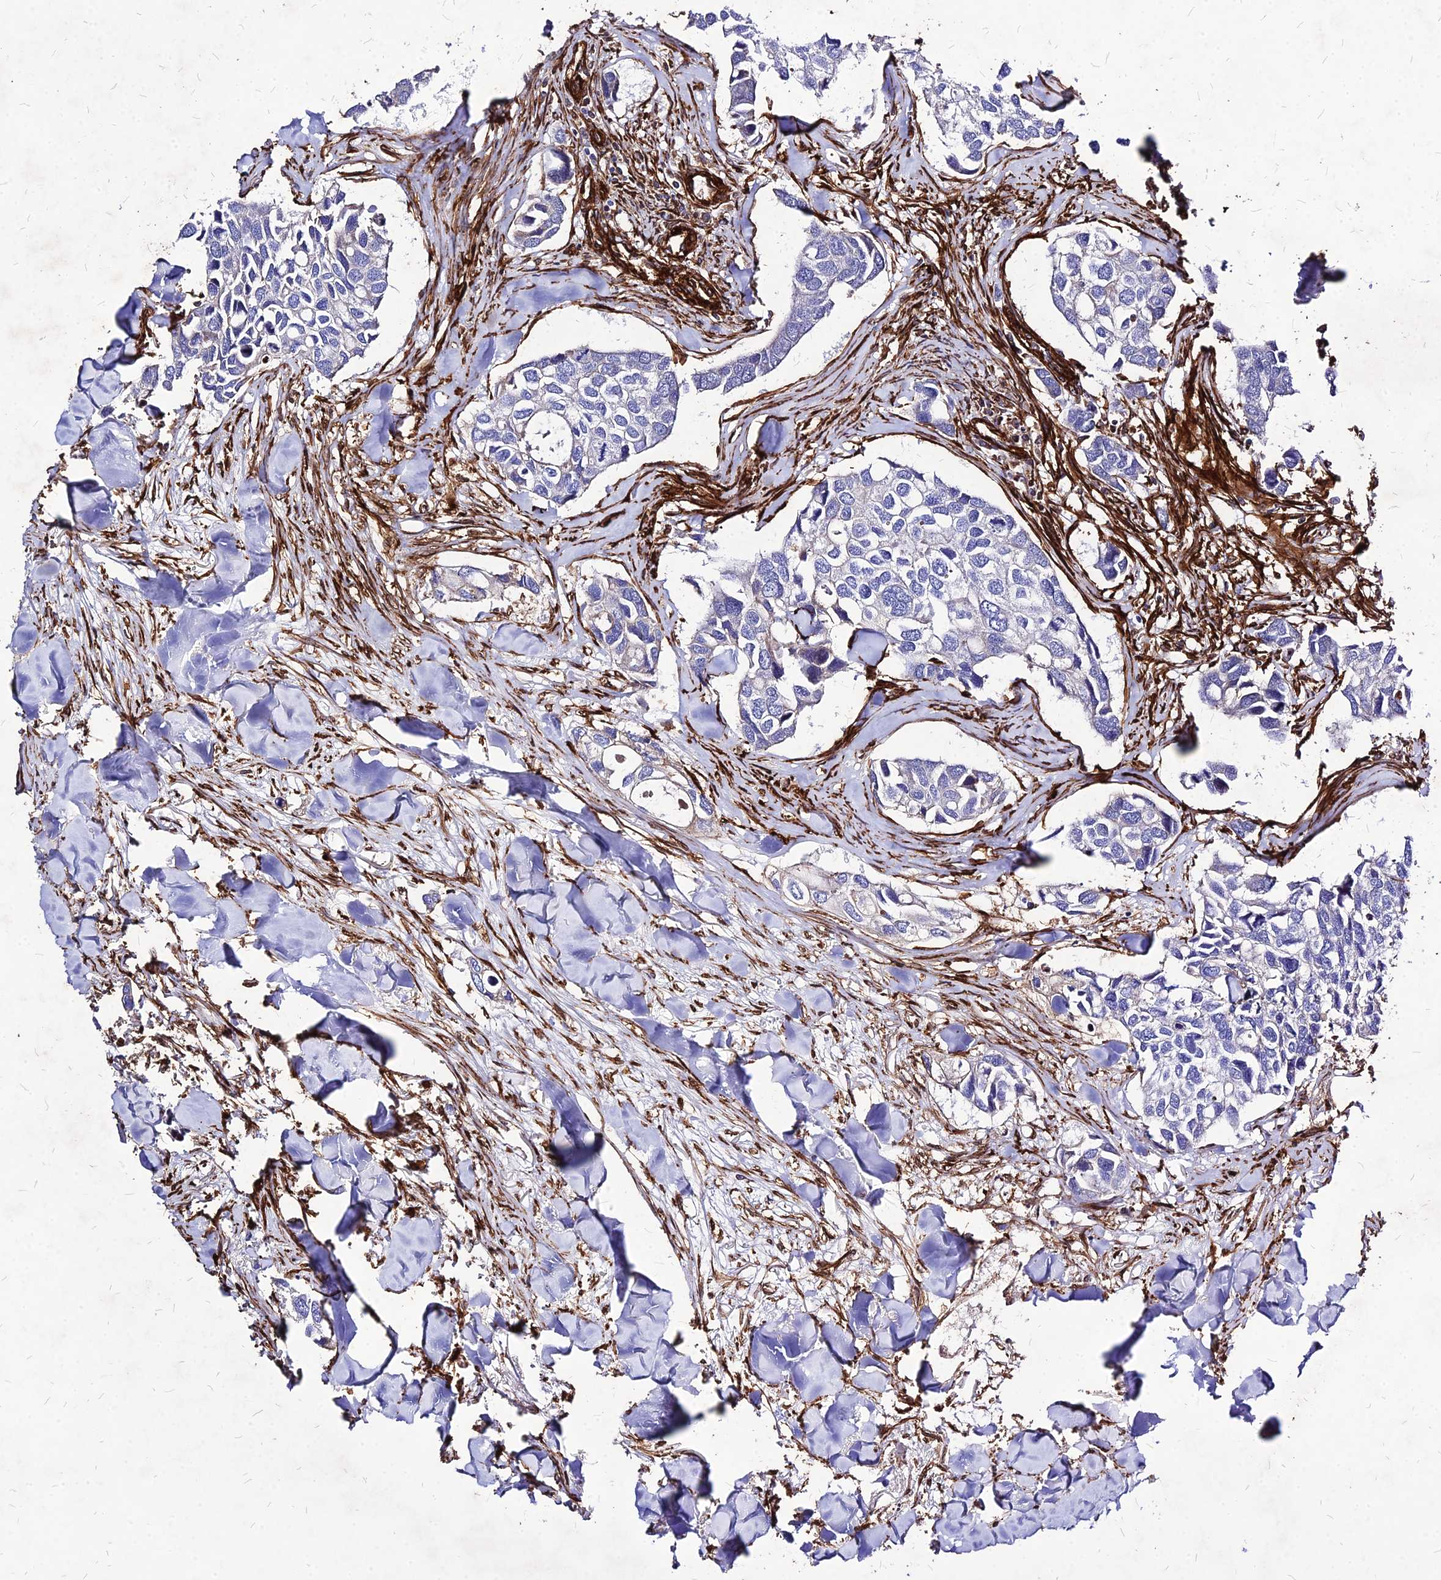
{"staining": {"intensity": "negative", "quantity": "none", "location": "none"}, "tissue": "breast cancer", "cell_type": "Tumor cells", "image_type": "cancer", "snomed": [{"axis": "morphology", "description": "Duct carcinoma"}, {"axis": "topography", "description": "Breast"}], "caption": "An immunohistochemistry micrograph of infiltrating ductal carcinoma (breast) is shown. There is no staining in tumor cells of infiltrating ductal carcinoma (breast).", "gene": "EFCC1", "patient": {"sex": "female", "age": 83}}